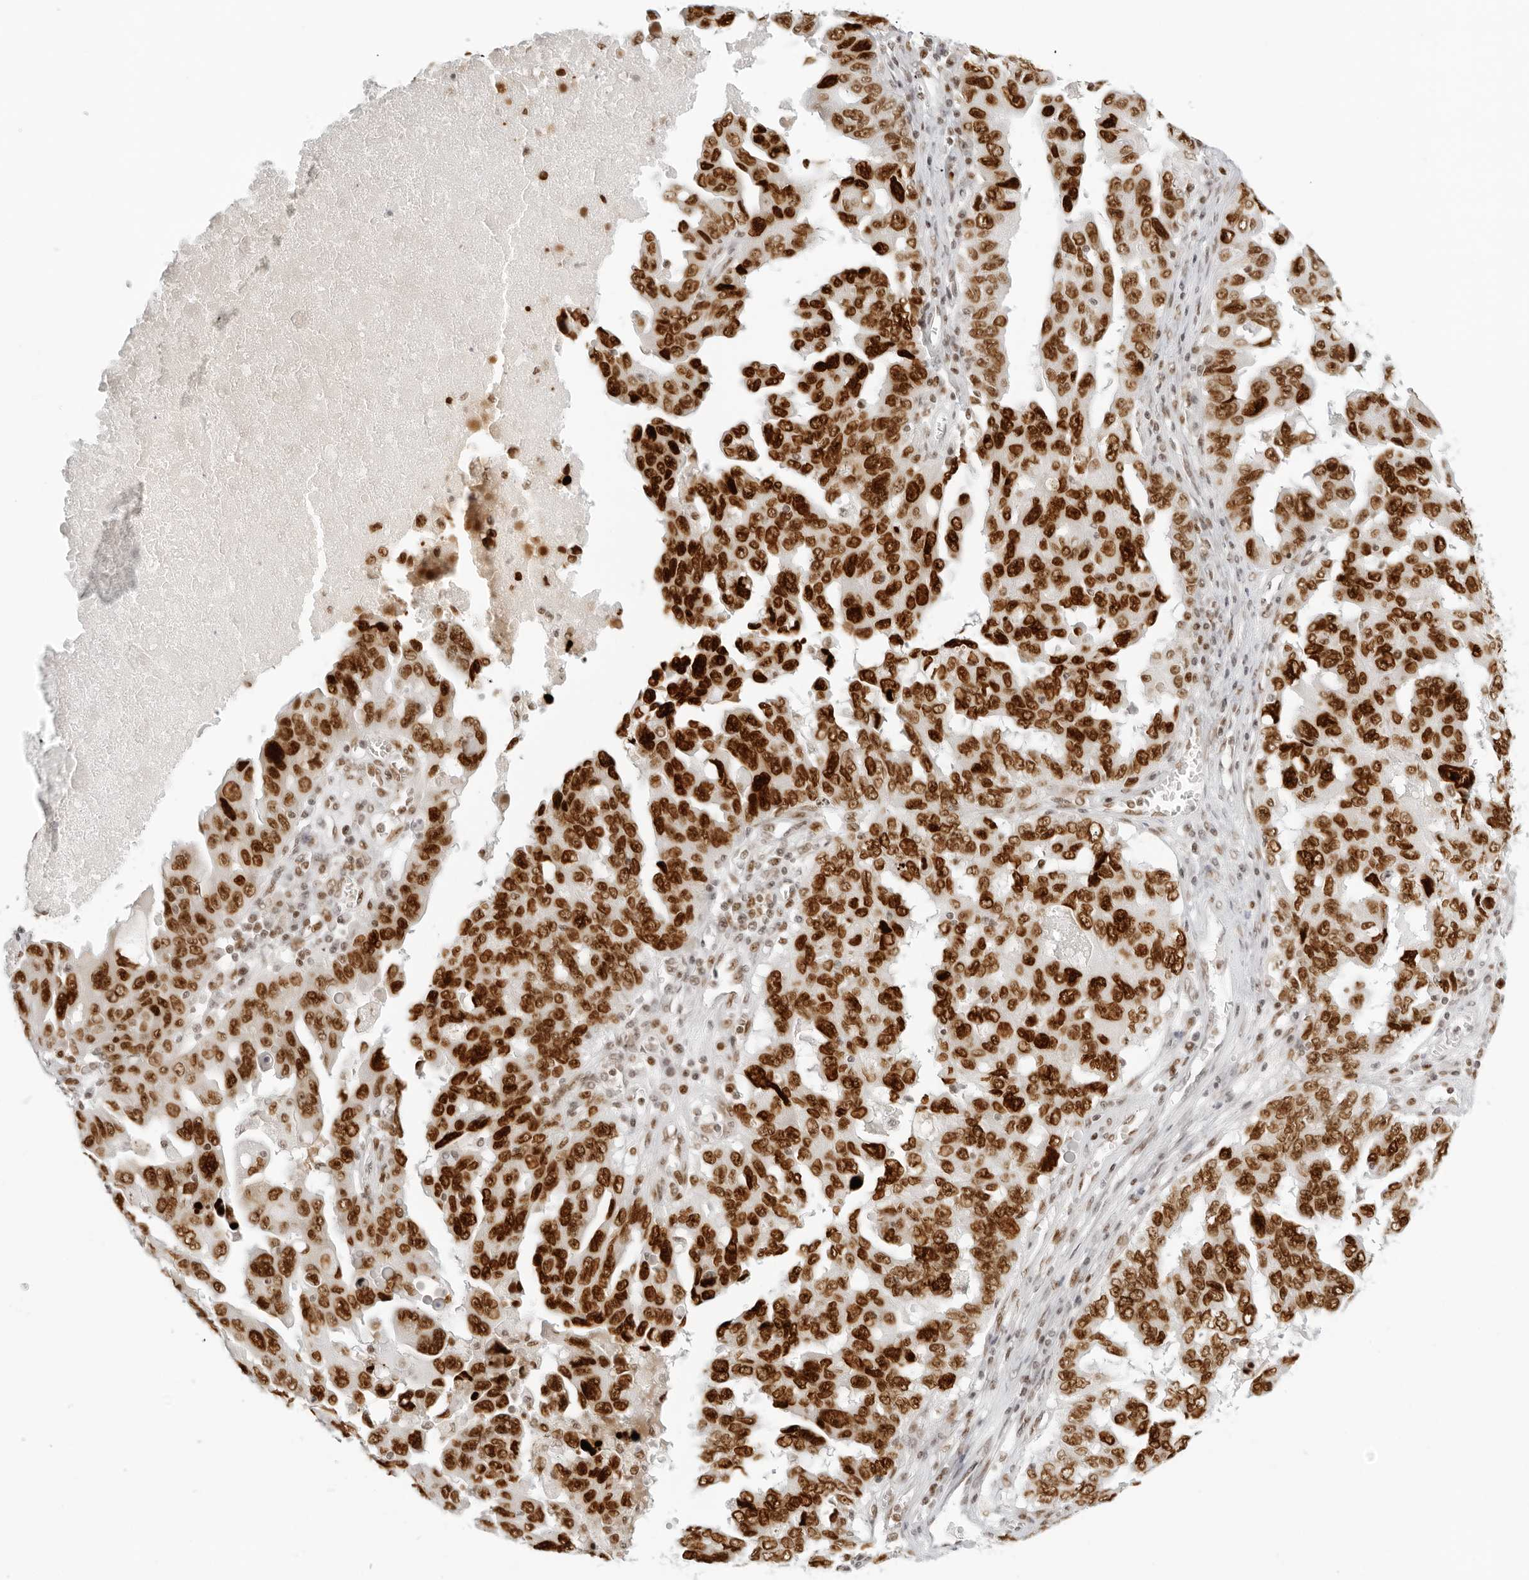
{"staining": {"intensity": "strong", "quantity": ">75%", "location": "nuclear"}, "tissue": "ovarian cancer", "cell_type": "Tumor cells", "image_type": "cancer", "snomed": [{"axis": "morphology", "description": "Carcinoma, endometroid"}, {"axis": "topography", "description": "Ovary"}], "caption": "IHC of human endometroid carcinoma (ovarian) displays high levels of strong nuclear staining in about >75% of tumor cells.", "gene": "RCC1", "patient": {"sex": "female", "age": 62}}